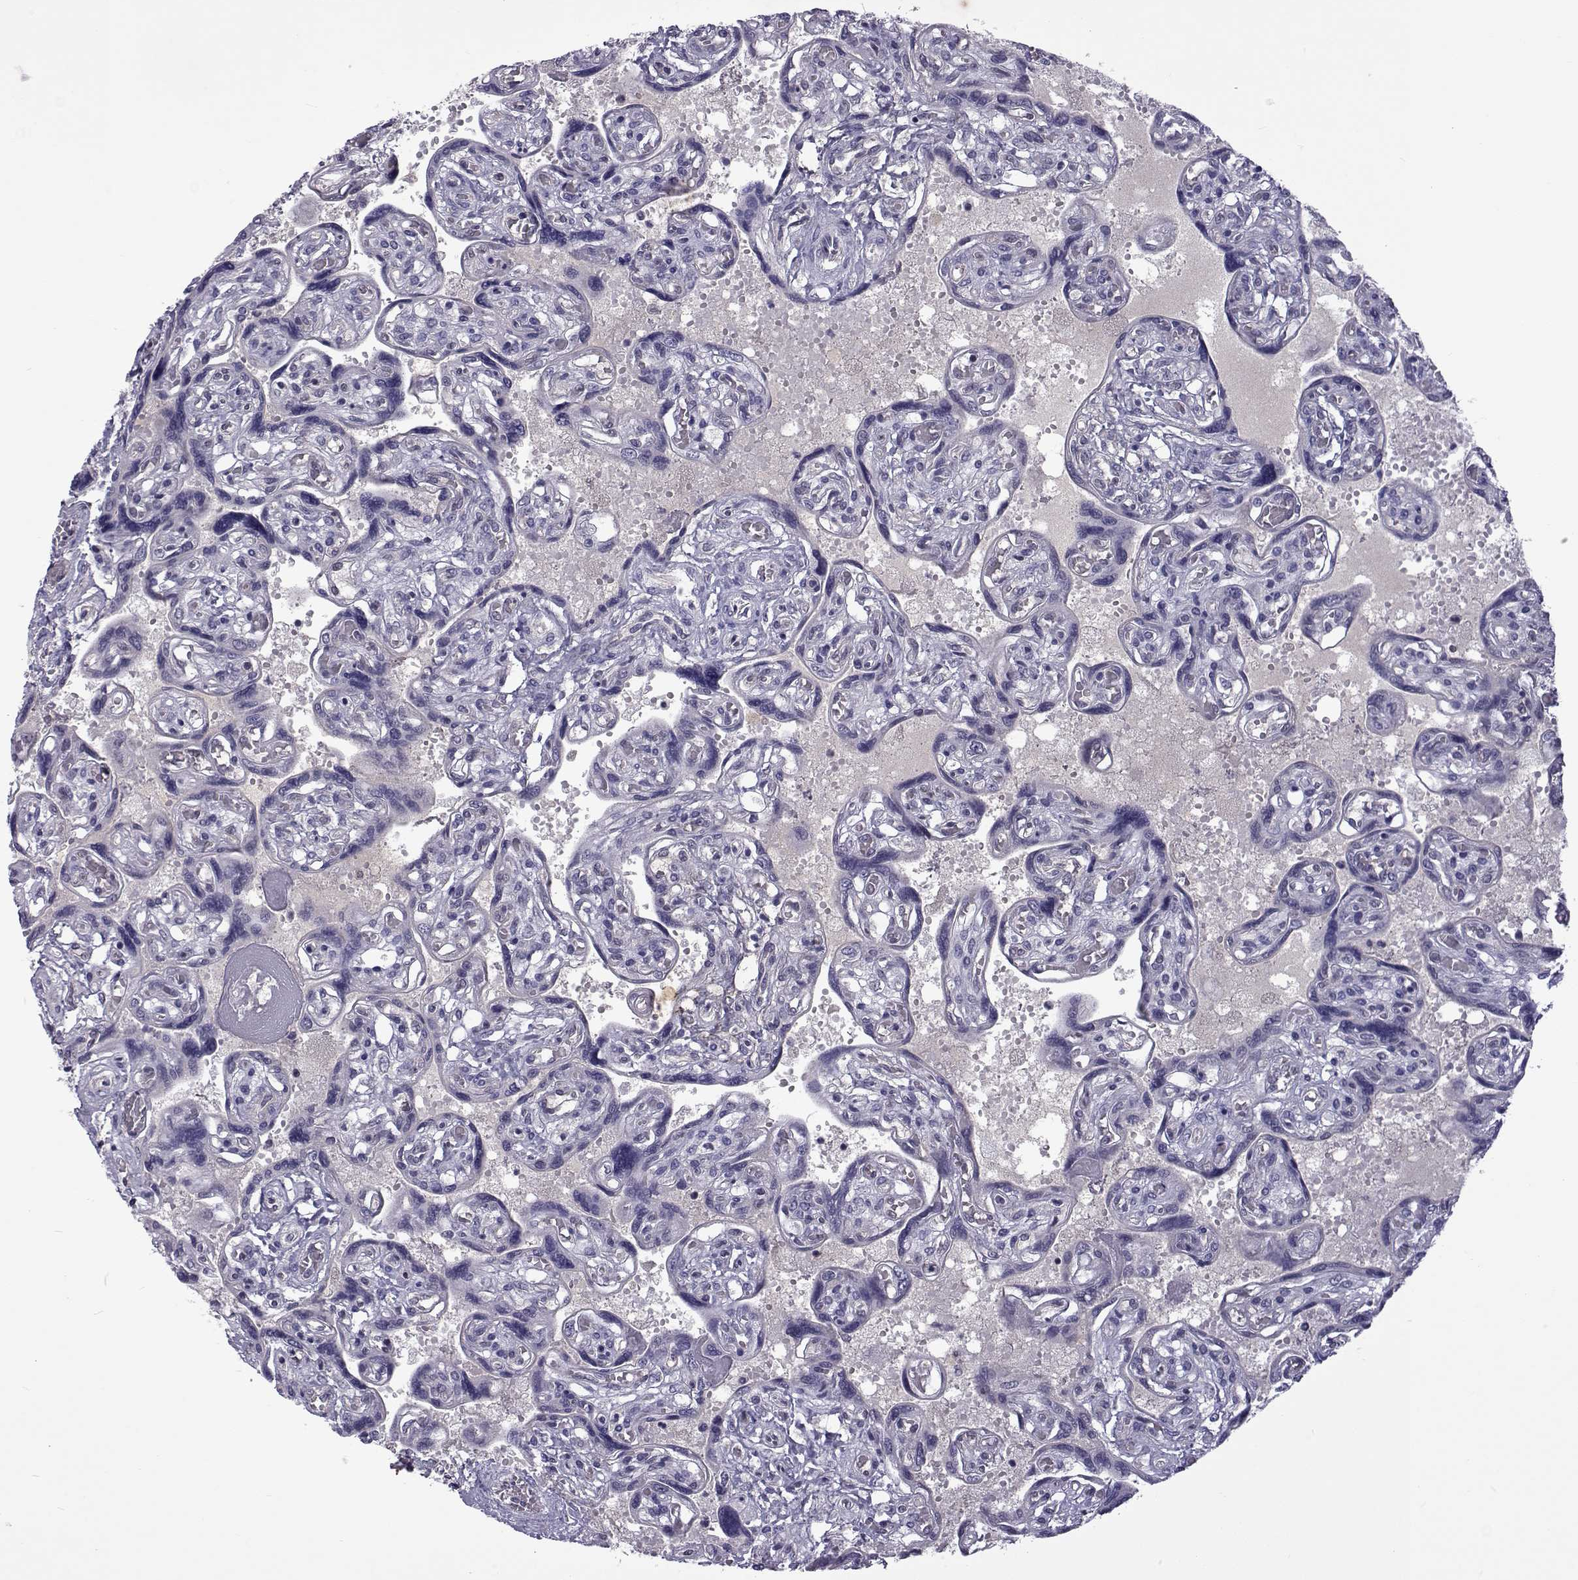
{"staining": {"intensity": "negative", "quantity": "none", "location": "none"}, "tissue": "placenta", "cell_type": "Decidual cells", "image_type": "normal", "snomed": [{"axis": "morphology", "description": "Normal tissue, NOS"}, {"axis": "topography", "description": "Placenta"}], "caption": "Immunohistochemistry histopathology image of unremarkable human placenta stained for a protein (brown), which demonstrates no expression in decidual cells.", "gene": "TCF15", "patient": {"sex": "female", "age": 32}}